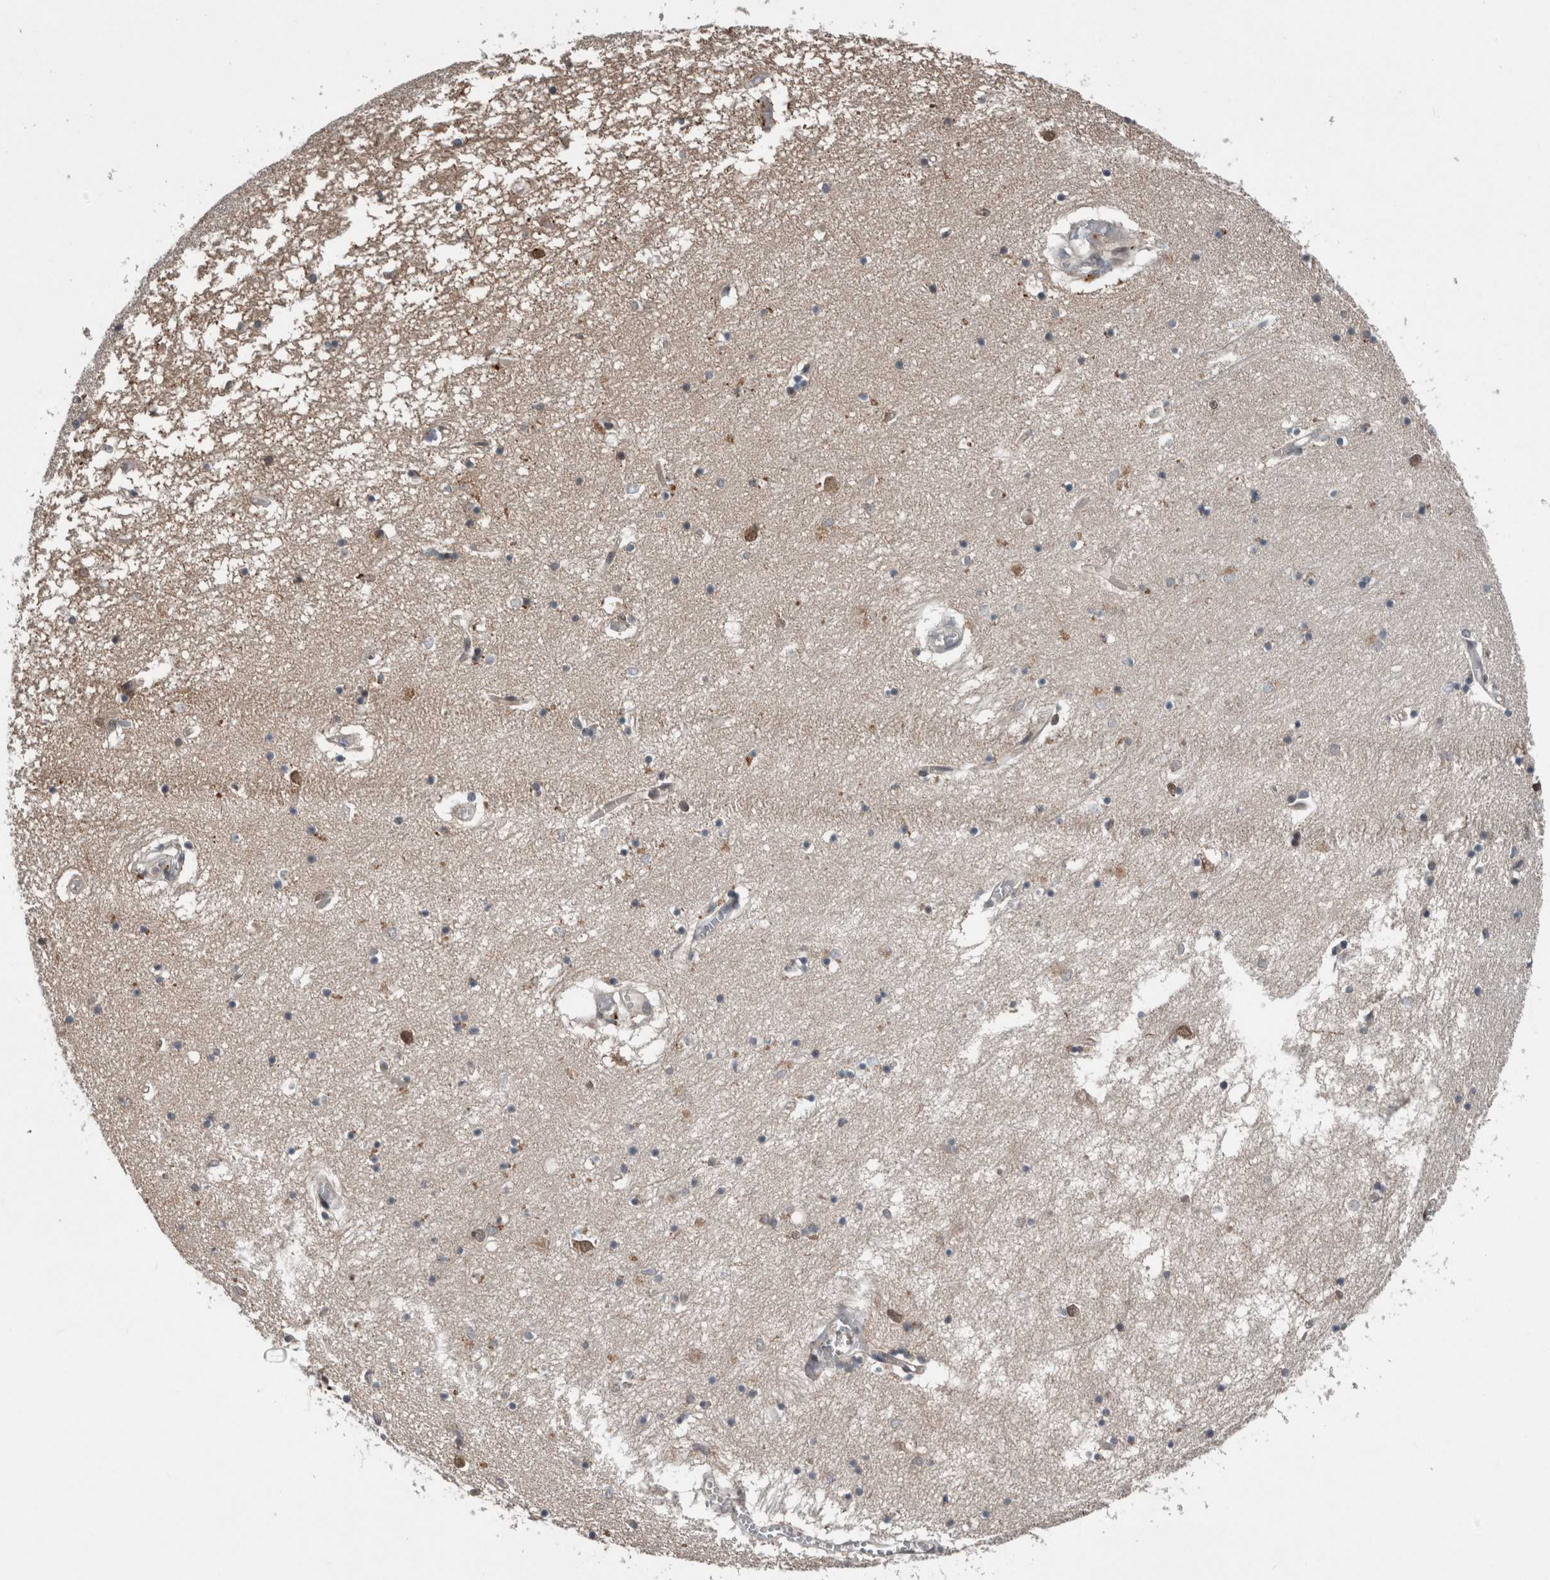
{"staining": {"intensity": "moderate", "quantity": "<25%", "location": "cytoplasmic/membranous,nuclear"}, "tissue": "hippocampus", "cell_type": "Glial cells", "image_type": "normal", "snomed": [{"axis": "morphology", "description": "Normal tissue, NOS"}, {"axis": "topography", "description": "Hippocampus"}], "caption": "Immunohistochemical staining of unremarkable hippocampus demonstrates <25% levels of moderate cytoplasmic/membranous,nuclear protein staining in approximately <25% of glial cells.", "gene": "ENY2", "patient": {"sex": "male", "age": 70}}